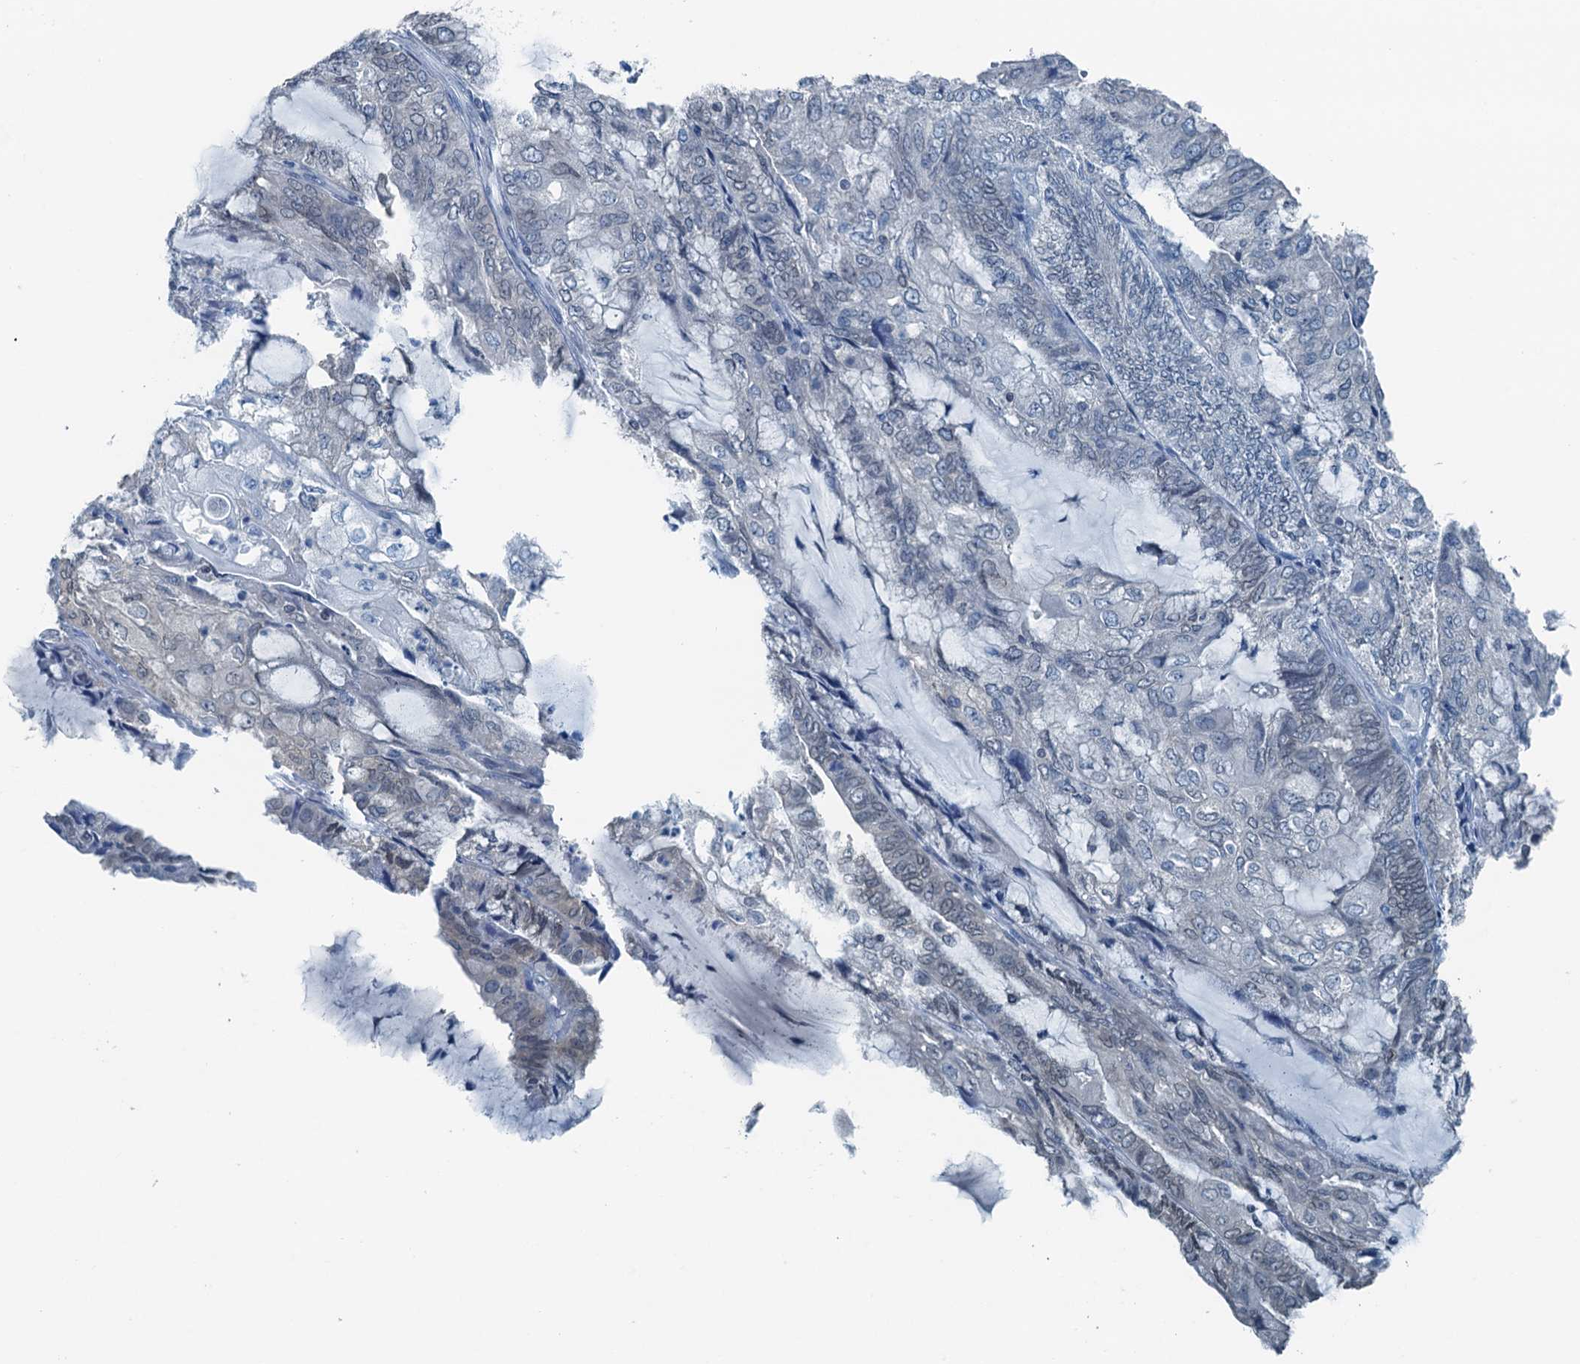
{"staining": {"intensity": "negative", "quantity": "none", "location": "none"}, "tissue": "endometrial cancer", "cell_type": "Tumor cells", "image_type": "cancer", "snomed": [{"axis": "morphology", "description": "Adenocarcinoma, NOS"}, {"axis": "topography", "description": "Endometrium"}], "caption": "IHC micrograph of human endometrial cancer stained for a protein (brown), which demonstrates no positivity in tumor cells. (Stains: DAB immunohistochemistry with hematoxylin counter stain, Microscopy: brightfield microscopy at high magnification).", "gene": "C11orf54", "patient": {"sex": "female", "age": 81}}